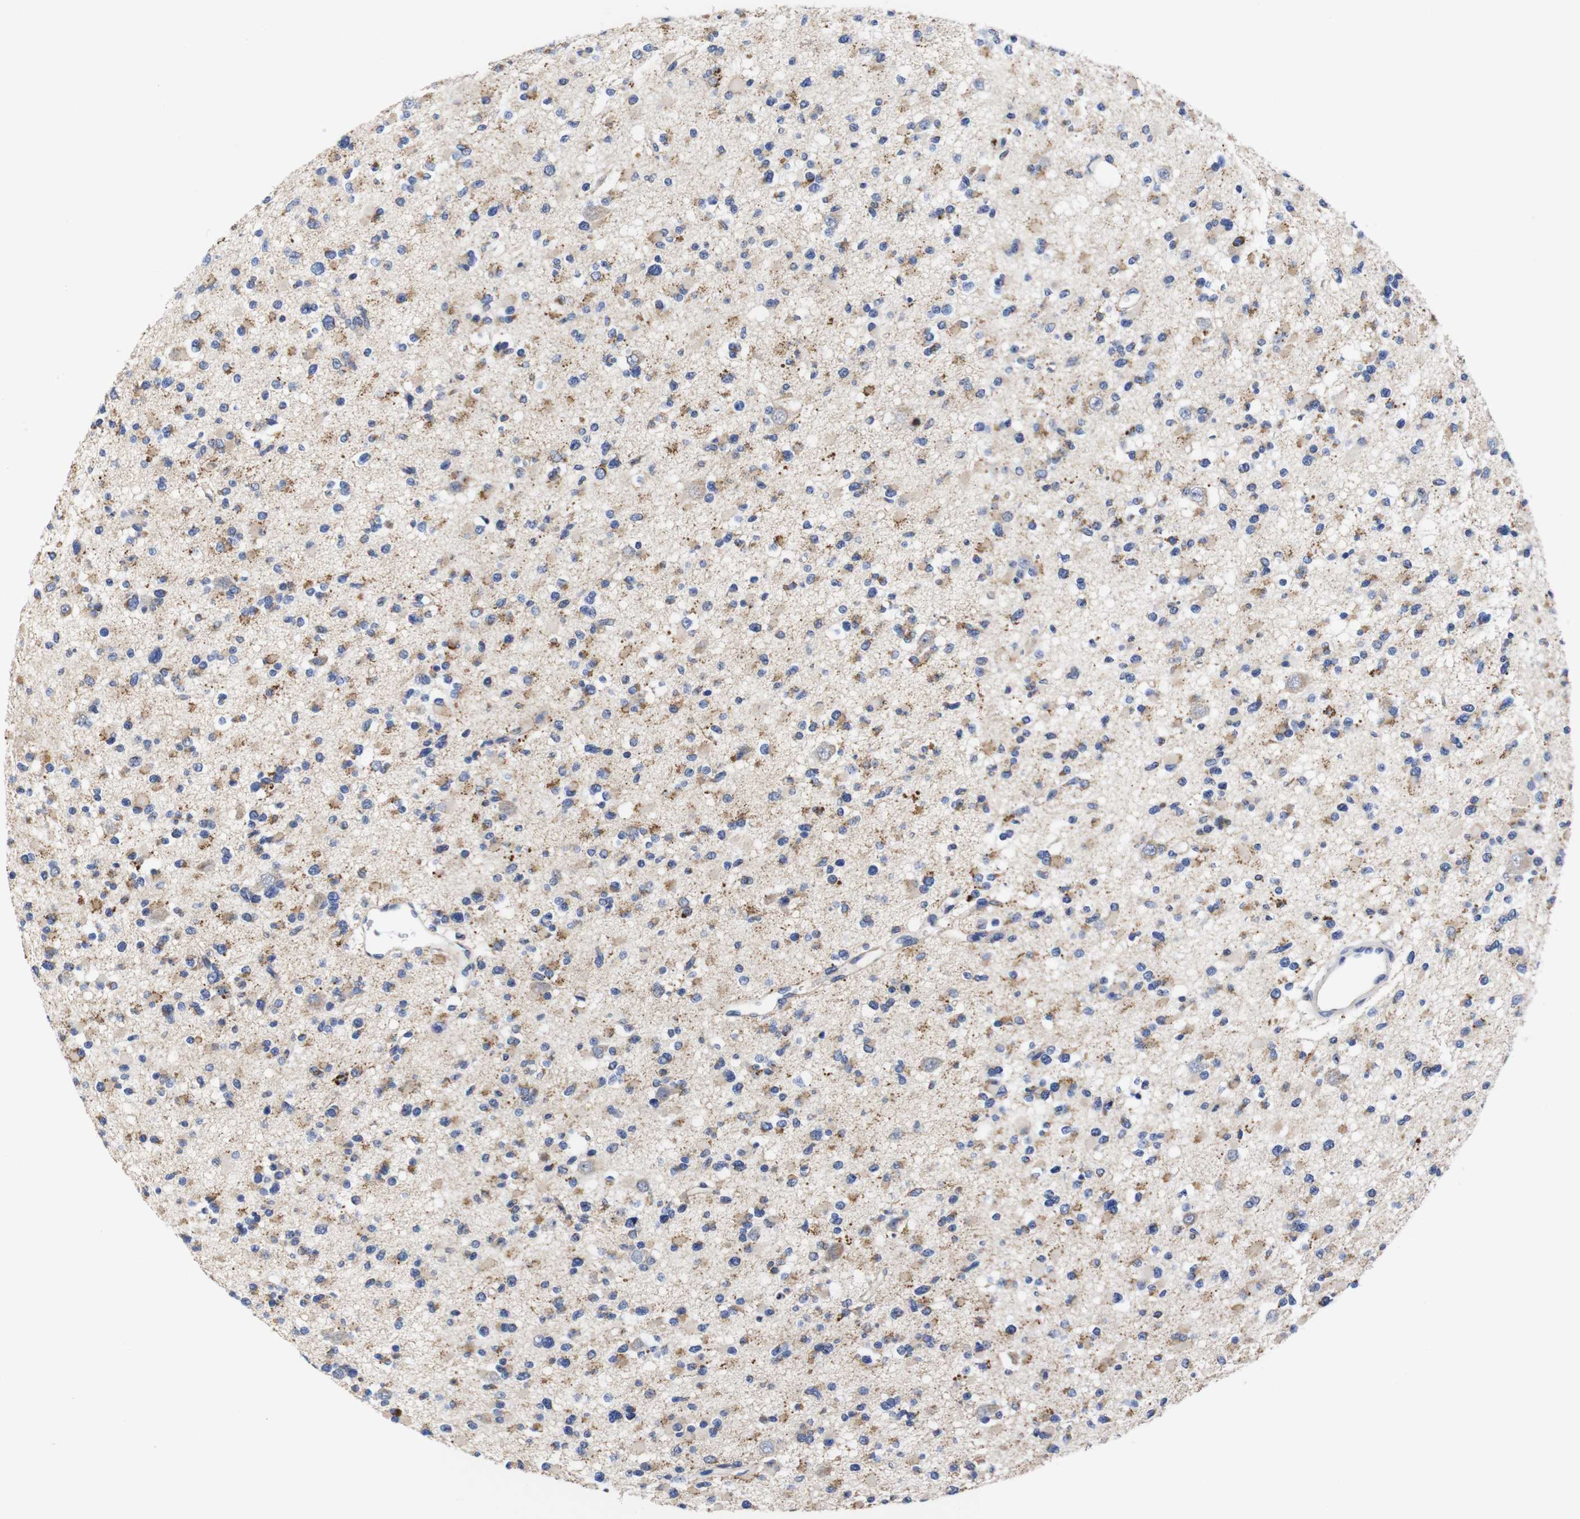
{"staining": {"intensity": "moderate", "quantity": "25%-75%", "location": "cytoplasmic/membranous"}, "tissue": "glioma", "cell_type": "Tumor cells", "image_type": "cancer", "snomed": [{"axis": "morphology", "description": "Glioma, malignant, Low grade"}, {"axis": "topography", "description": "Brain"}], "caption": "Immunohistochemistry staining of malignant glioma (low-grade), which displays medium levels of moderate cytoplasmic/membranous staining in approximately 25%-75% of tumor cells indicating moderate cytoplasmic/membranous protein expression. The staining was performed using DAB (3,3'-diaminobenzidine) (brown) for protein detection and nuclei were counterstained in hematoxylin (blue).", "gene": "OPN3", "patient": {"sex": "female", "age": 22}}